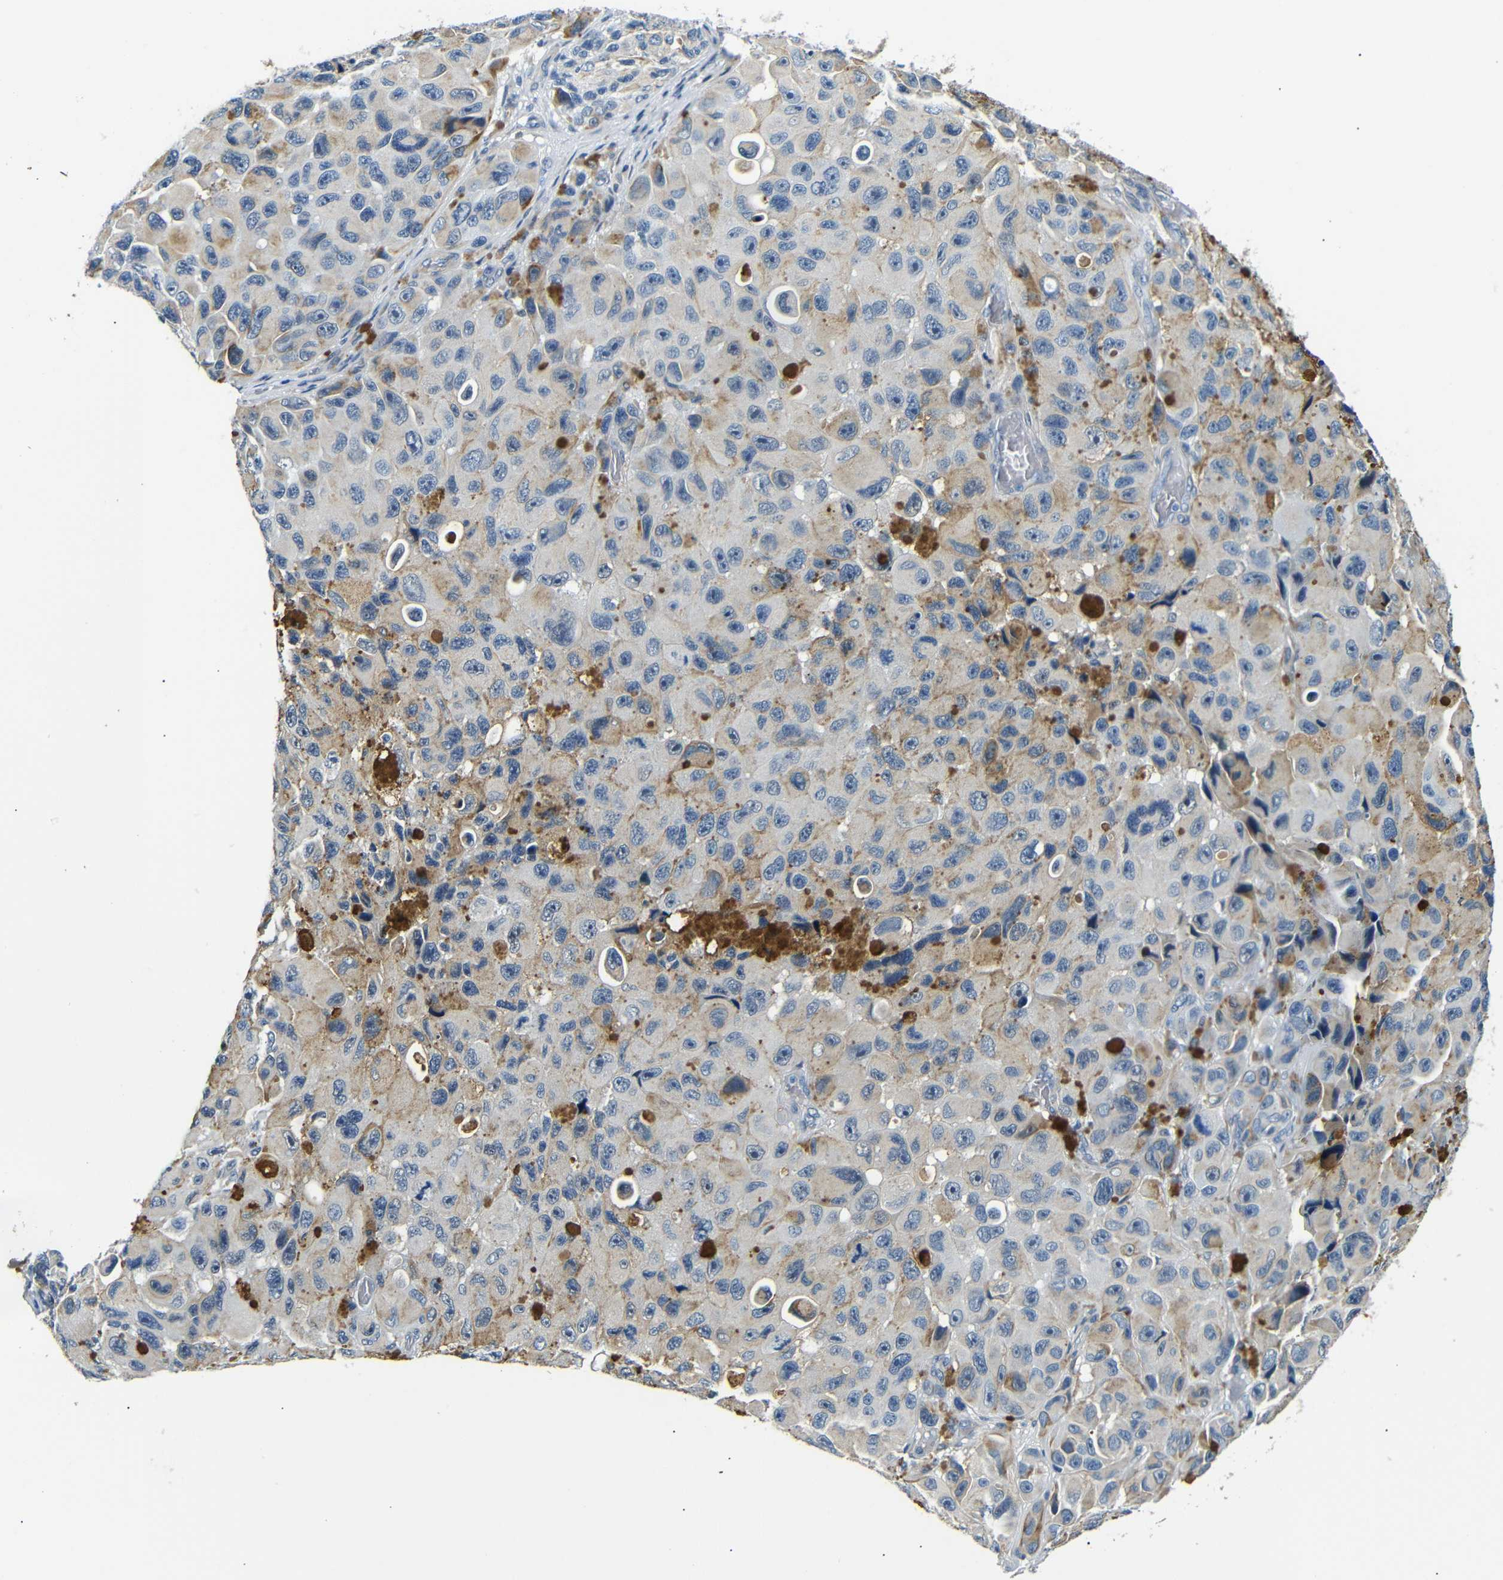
{"staining": {"intensity": "weak", "quantity": ">75%", "location": "cytoplasmic/membranous"}, "tissue": "melanoma", "cell_type": "Tumor cells", "image_type": "cancer", "snomed": [{"axis": "morphology", "description": "Malignant melanoma, NOS"}, {"axis": "topography", "description": "Skin"}], "caption": "This photomicrograph demonstrates immunohistochemistry (IHC) staining of human malignant melanoma, with low weak cytoplasmic/membranous staining in approximately >75% of tumor cells.", "gene": "TAFA1", "patient": {"sex": "female", "age": 73}}